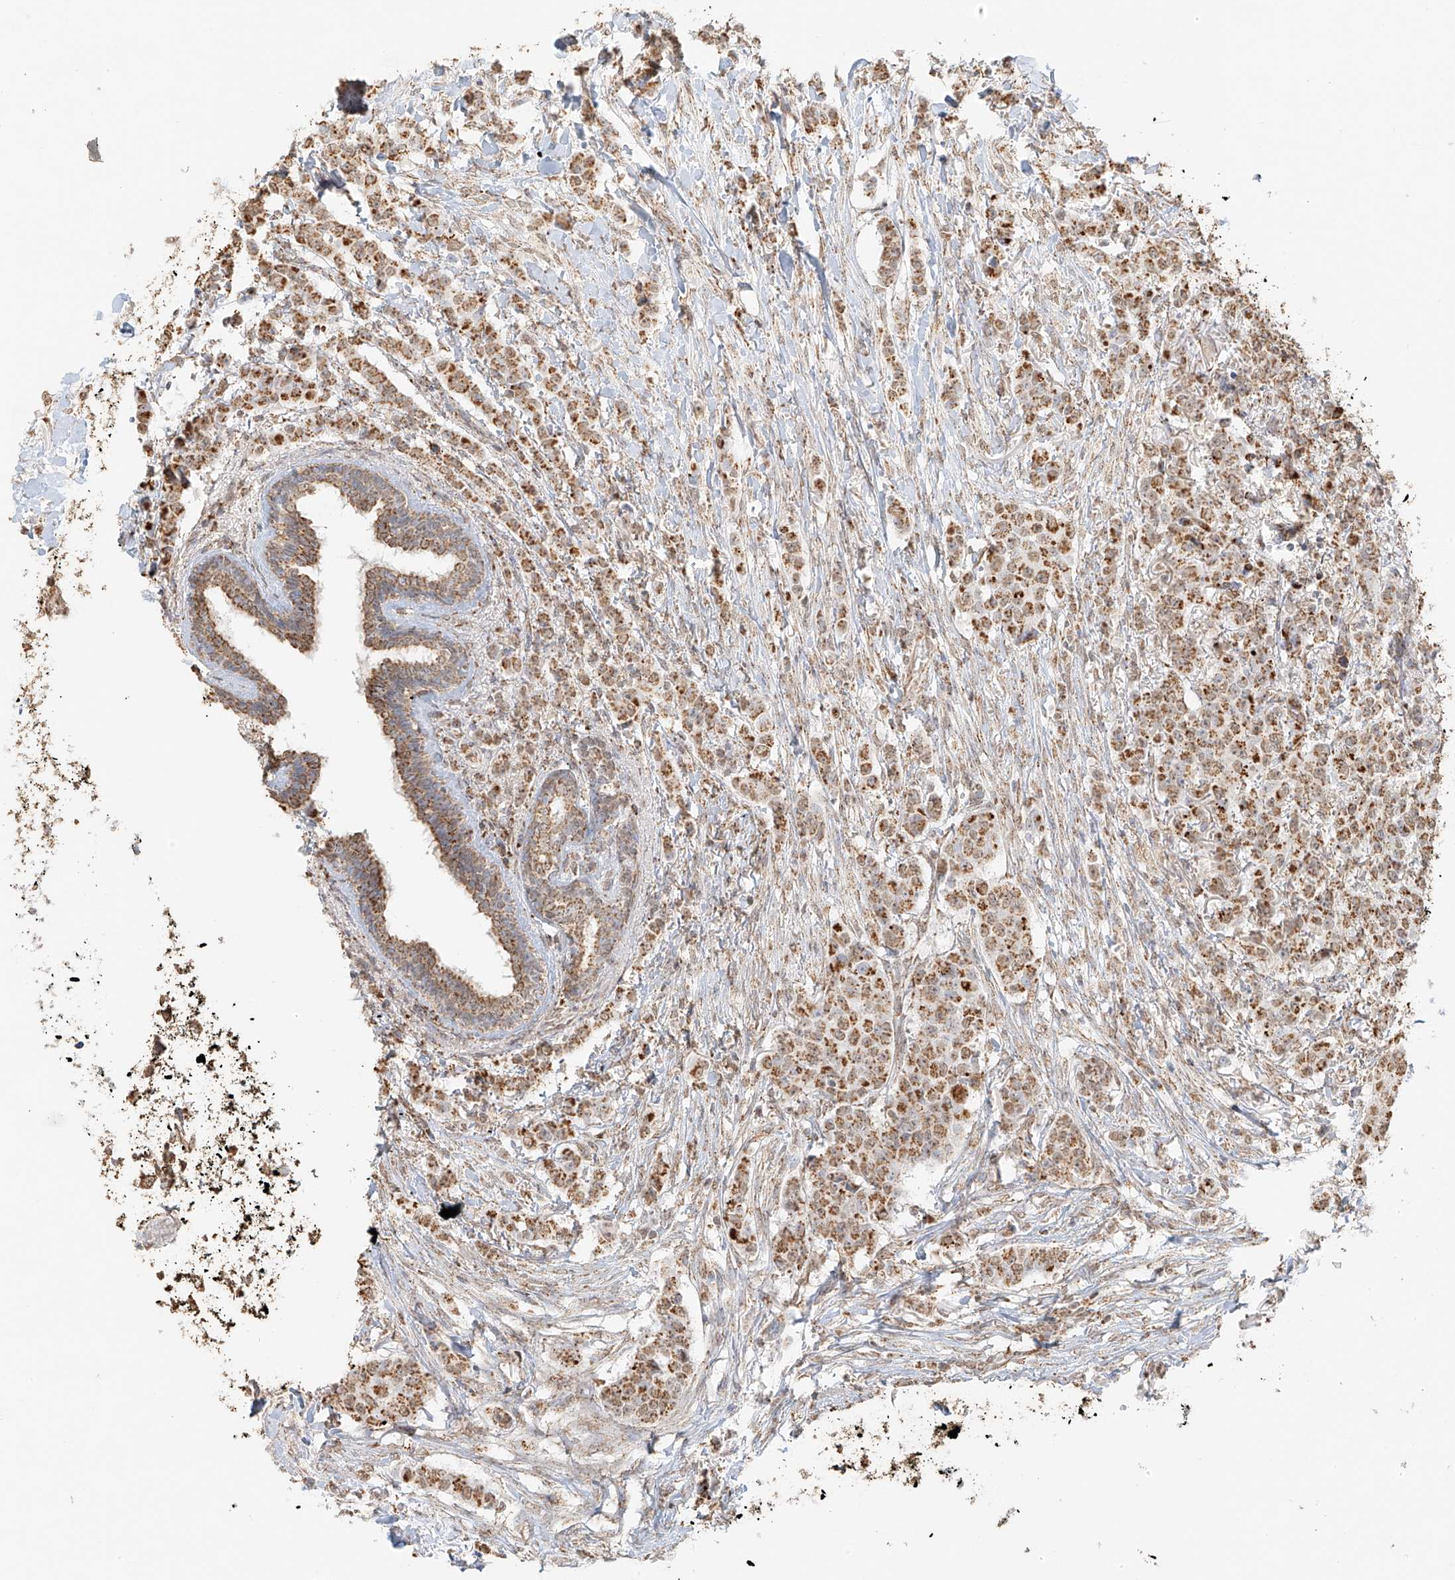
{"staining": {"intensity": "moderate", "quantity": ">75%", "location": "cytoplasmic/membranous"}, "tissue": "breast cancer", "cell_type": "Tumor cells", "image_type": "cancer", "snomed": [{"axis": "morphology", "description": "Duct carcinoma"}, {"axis": "topography", "description": "Breast"}], "caption": "IHC image of neoplastic tissue: breast invasive ductal carcinoma stained using IHC exhibits medium levels of moderate protein expression localized specifically in the cytoplasmic/membranous of tumor cells, appearing as a cytoplasmic/membranous brown color.", "gene": "MIPEP", "patient": {"sex": "female", "age": 40}}